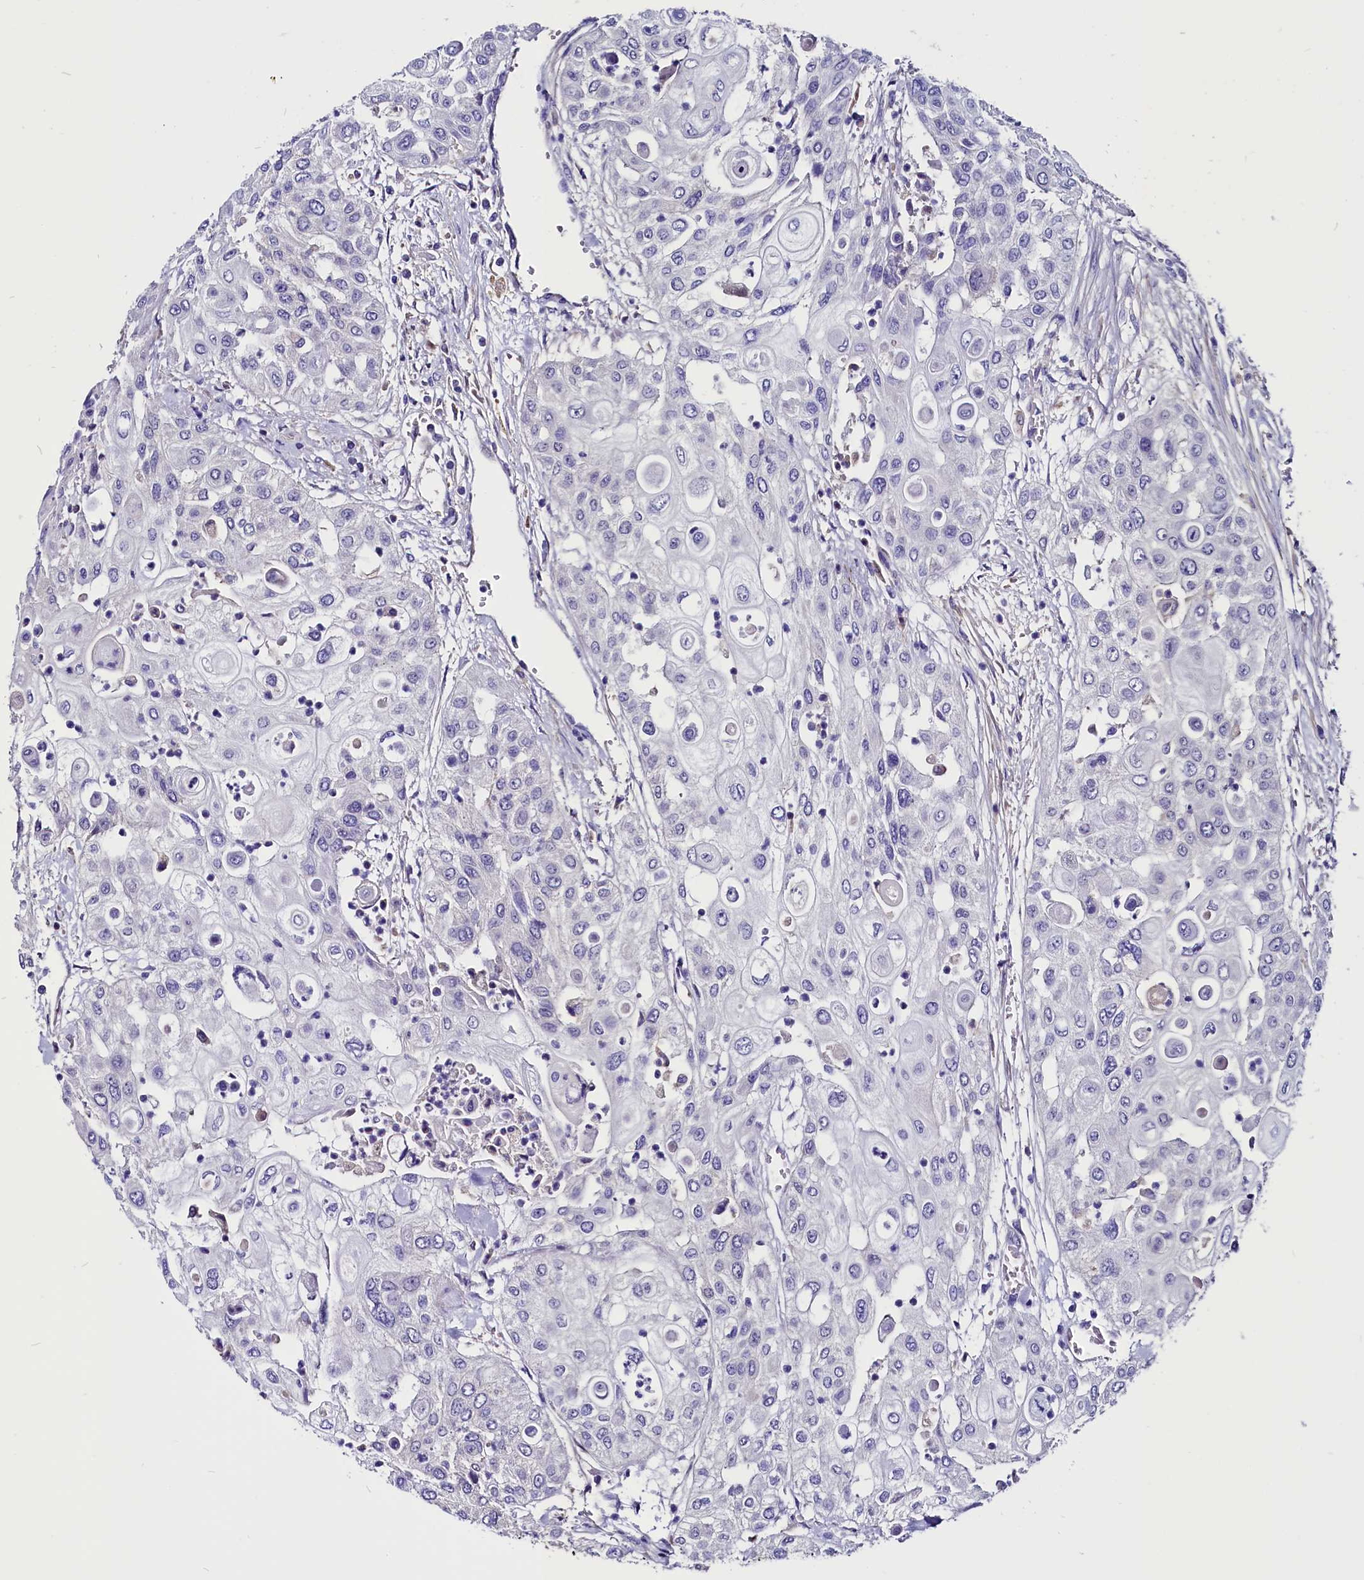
{"staining": {"intensity": "negative", "quantity": "none", "location": "none"}, "tissue": "urothelial cancer", "cell_type": "Tumor cells", "image_type": "cancer", "snomed": [{"axis": "morphology", "description": "Urothelial carcinoma, High grade"}, {"axis": "topography", "description": "Urinary bladder"}], "caption": "Image shows no protein staining in tumor cells of urothelial cancer tissue. (Immunohistochemistry, brightfield microscopy, high magnification).", "gene": "CCBE1", "patient": {"sex": "female", "age": 79}}